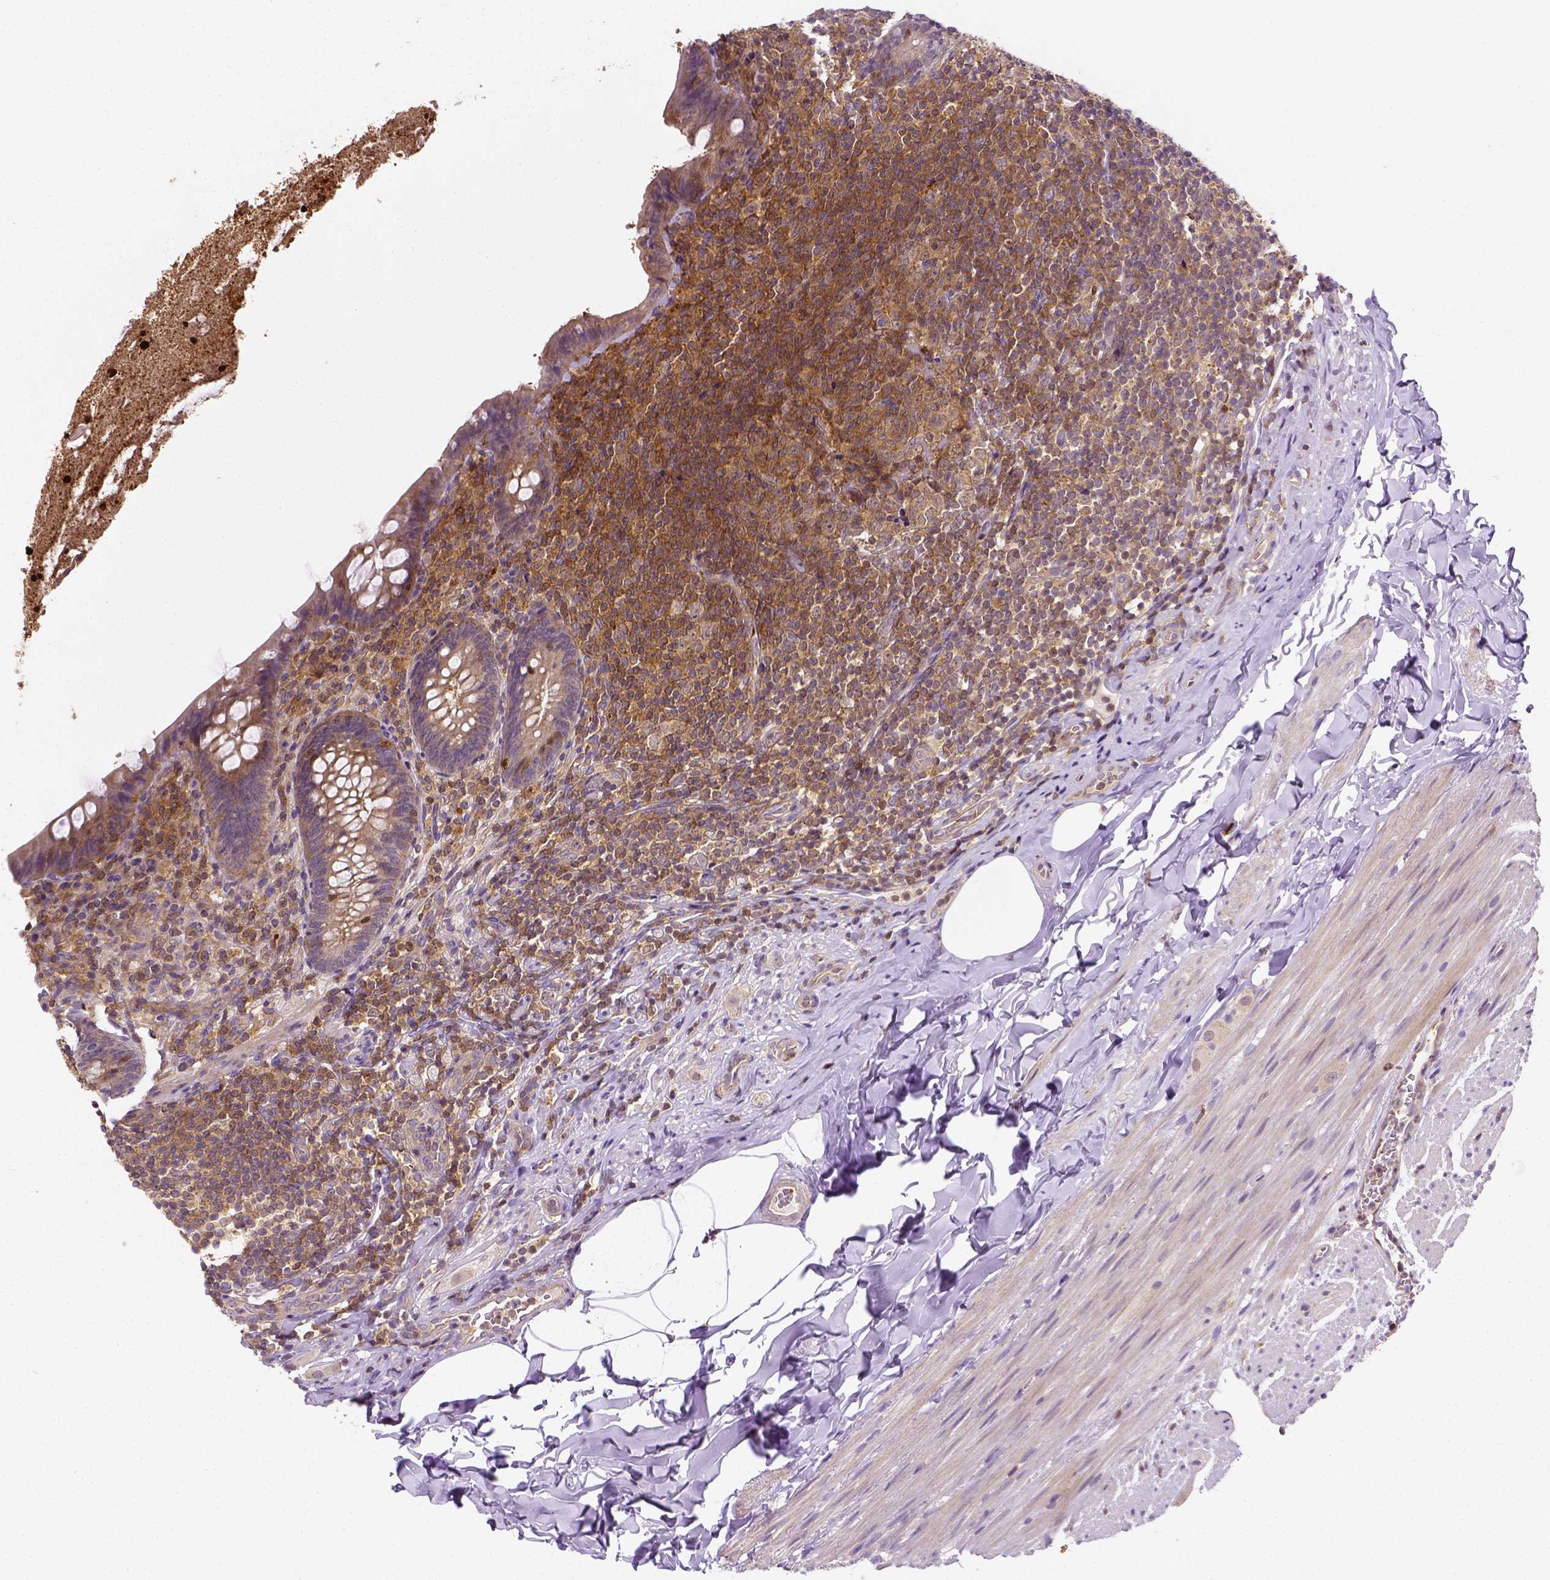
{"staining": {"intensity": "moderate", "quantity": "25%-75%", "location": "cytoplasmic/membranous"}, "tissue": "appendix", "cell_type": "Glandular cells", "image_type": "normal", "snomed": [{"axis": "morphology", "description": "Normal tissue, NOS"}, {"axis": "topography", "description": "Appendix"}], "caption": "Appendix stained with DAB (3,3'-diaminobenzidine) immunohistochemistry (IHC) shows medium levels of moderate cytoplasmic/membranous expression in about 25%-75% of glandular cells.", "gene": "MATK", "patient": {"sex": "male", "age": 47}}